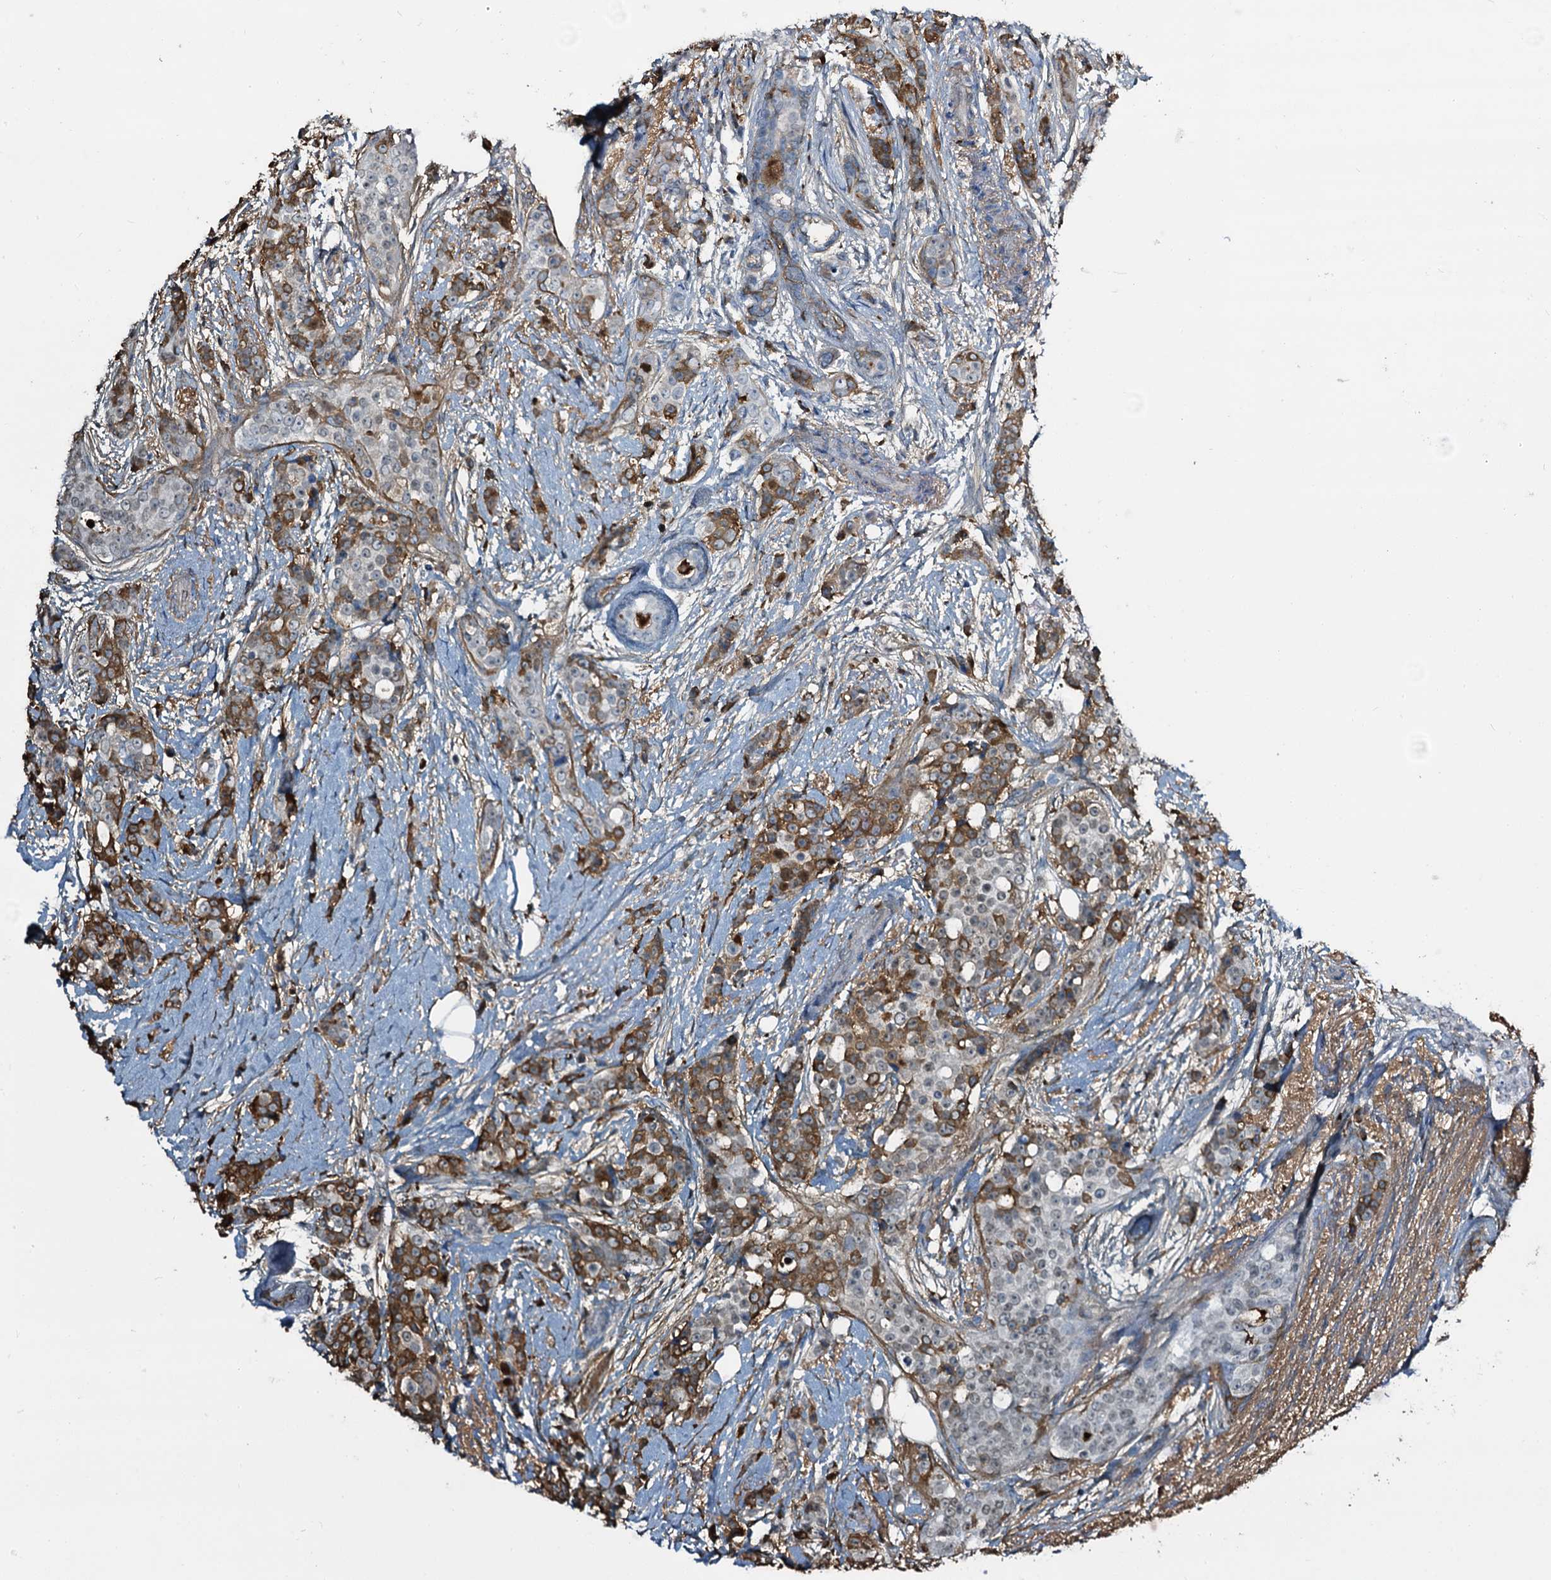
{"staining": {"intensity": "moderate", "quantity": "25%-75%", "location": "cytoplasmic/membranous"}, "tissue": "breast cancer", "cell_type": "Tumor cells", "image_type": "cancer", "snomed": [{"axis": "morphology", "description": "Lobular carcinoma"}, {"axis": "topography", "description": "Breast"}], "caption": "Immunohistochemical staining of lobular carcinoma (breast) reveals medium levels of moderate cytoplasmic/membranous protein staining in about 25%-75% of tumor cells.", "gene": "EDN1", "patient": {"sex": "female", "age": 51}}